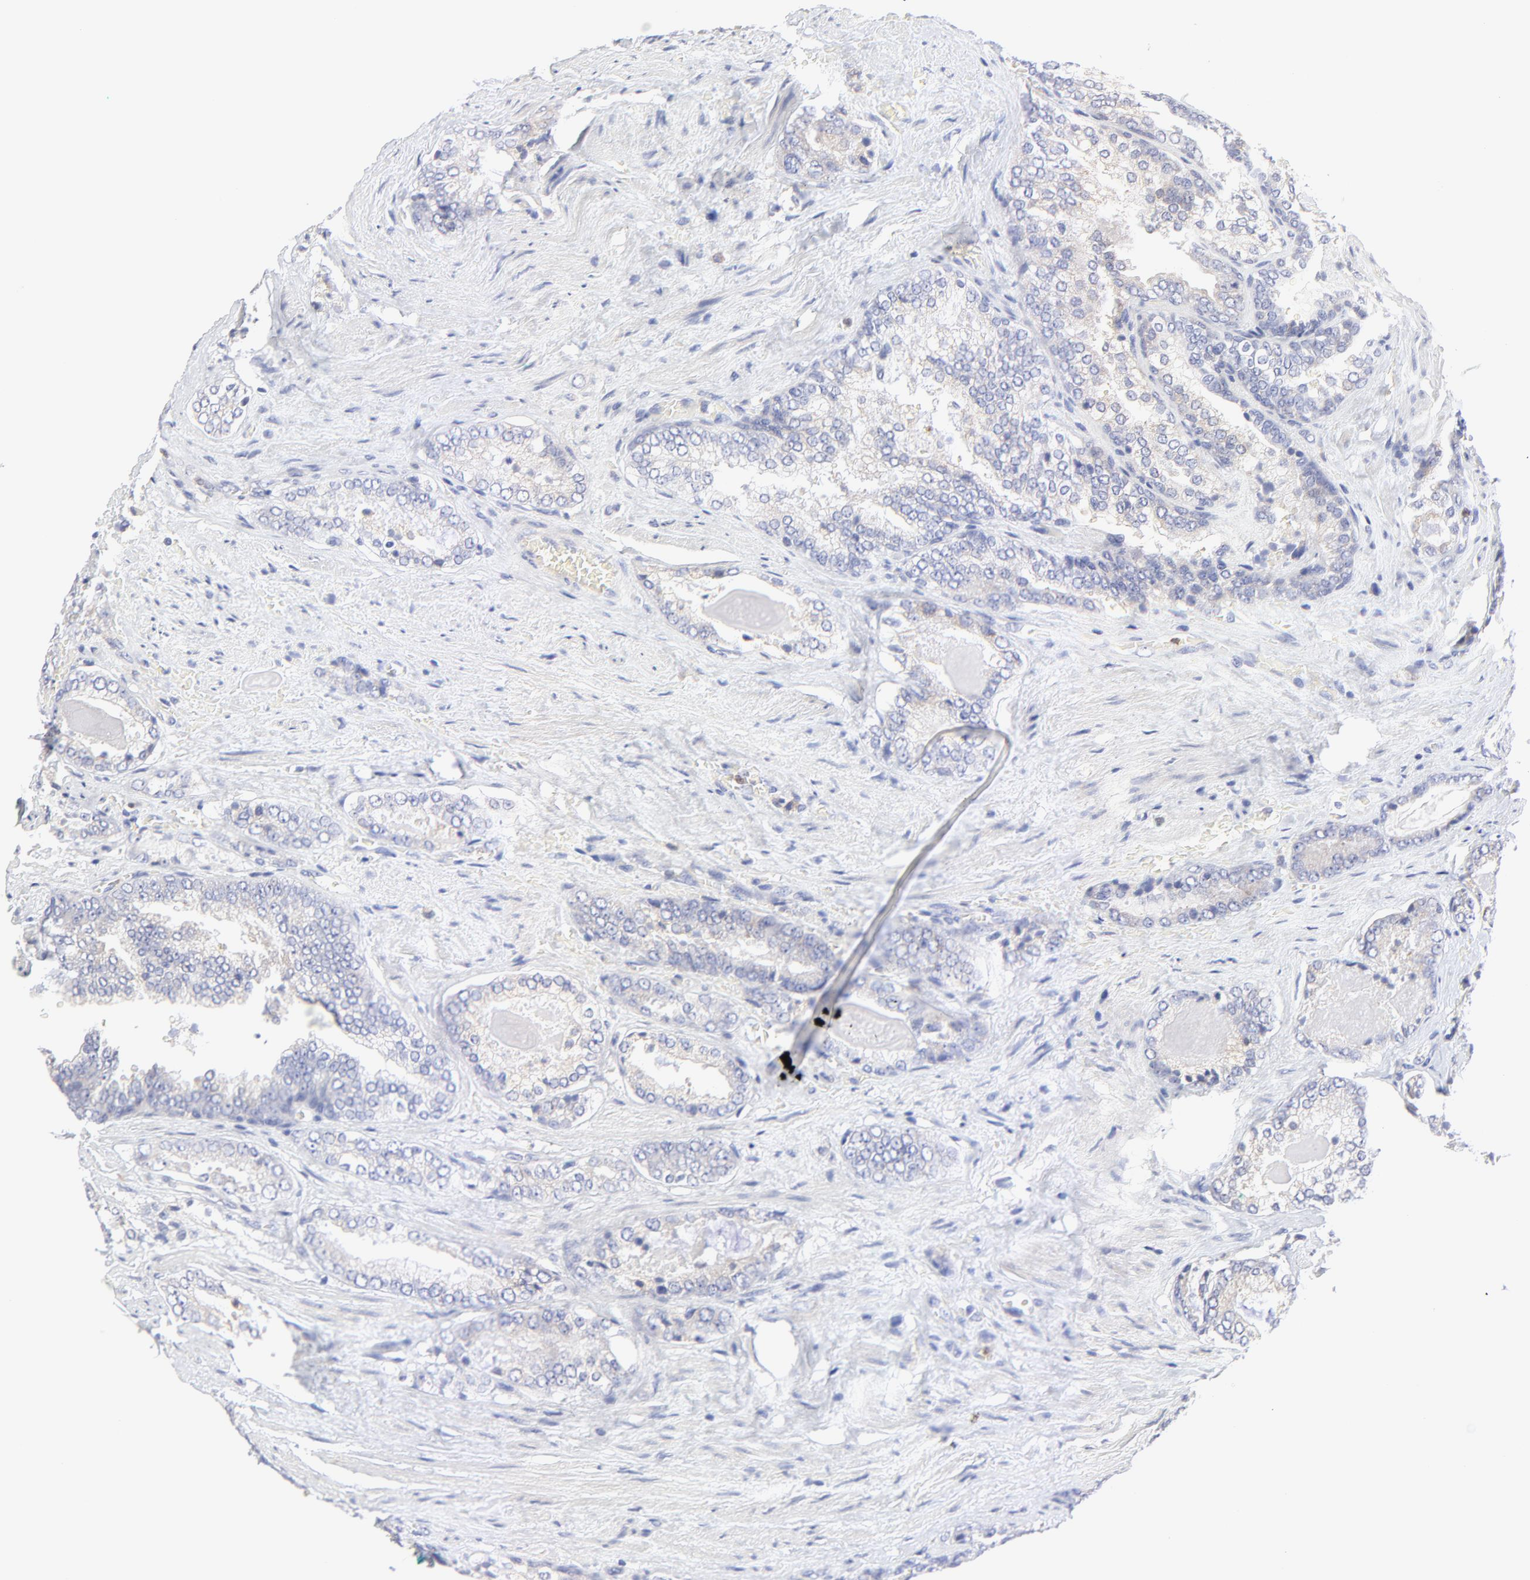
{"staining": {"intensity": "negative", "quantity": "none", "location": "none"}, "tissue": "prostate cancer", "cell_type": "Tumor cells", "image_type": "cancer", "snomed": [{"axis": "morphology", "description": "Adenocarcinoma, Medium grade"}, {"axis": "topography", "description": "Prostate"}], "caption": "Immunohistochemical staining of human prostate medium-grade adenocarcinoma shows no significant positivity in tumor cells. (Brightfield microscopy of DAB immunohistochemistry at high magnification).", "gene": "MOSPD2", "patient": {"sex": "male", "age": 60}}